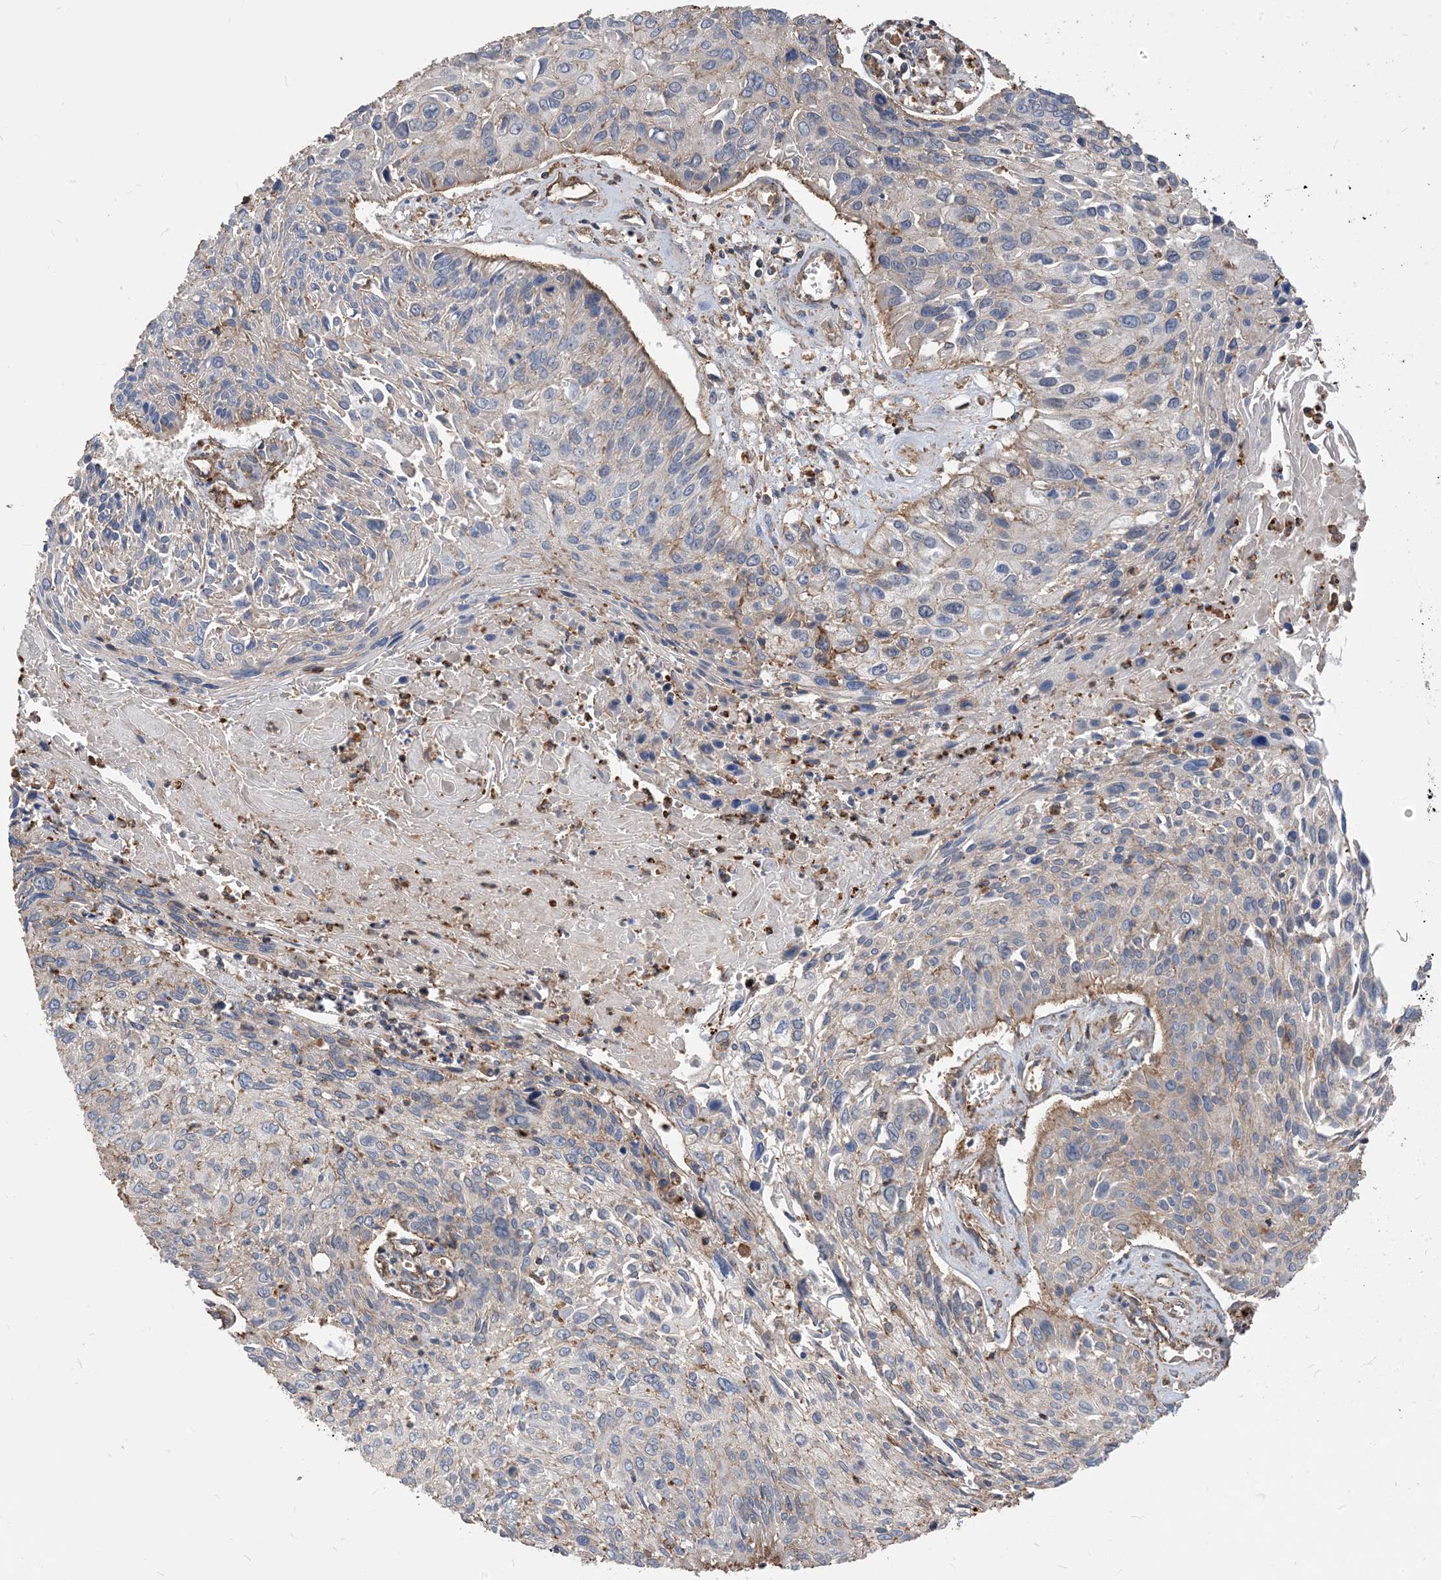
{"staining": {"intensity": "negative", "quantity": "none", "location": "none"}, "tissue": "cervical cancer", "cell_type": "Tumor cells", "image_type": "cancer", "snomed": [{"axis": "morphology", "description": "Squamous cell carcinoma, NOS"}, {"axis": "topography", "description": "Cervix"}], "caption": "Cervical cancer (squamous cell carcinoma) stained for a protein using immunohistochemistry (IHC) shows no staining tumor cells.", "gene": "PARVG", "patient": {"sex": "female", "age": 51}}